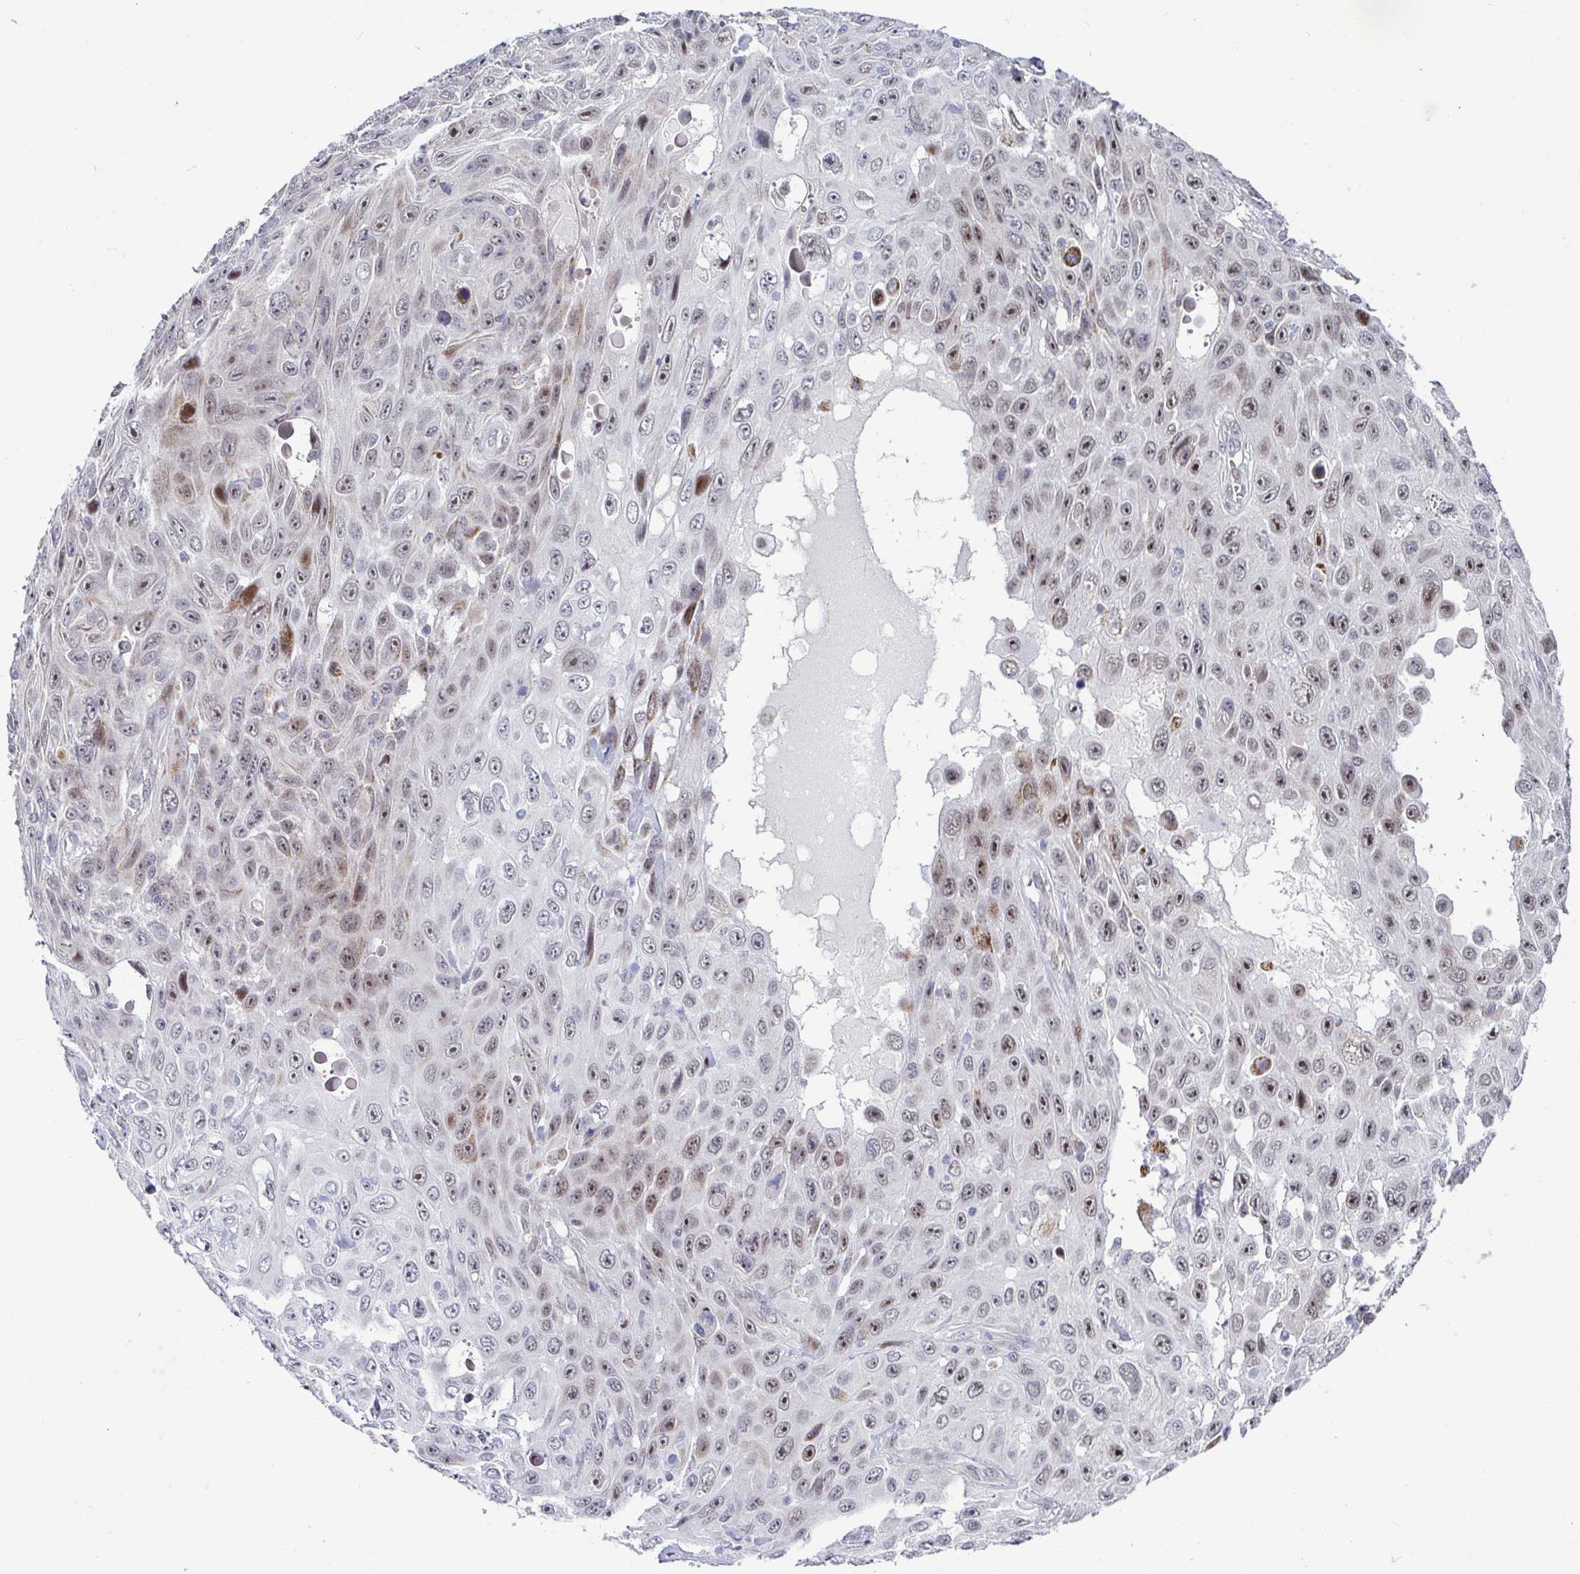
{"staining": {"intensity": "weak", "quantity": "25%-75%", "location": "nuclear"}, "tissue": "skin cancer", "cell_type": "Tumor cells", "image_type": "cancer", "snomed": [{"axis": "morphology", "description": "Squamous cell carcinoma, NOS"}, {"axis": "topography", "description": "Skin"}], "caption": "Human skin cancer stained for a protein (brown) shows weak nuclear positive expression in about 25%-75% of tumor cells.", "gene": "DZIP1", "patient": {"sex": "male", "age": 82}}